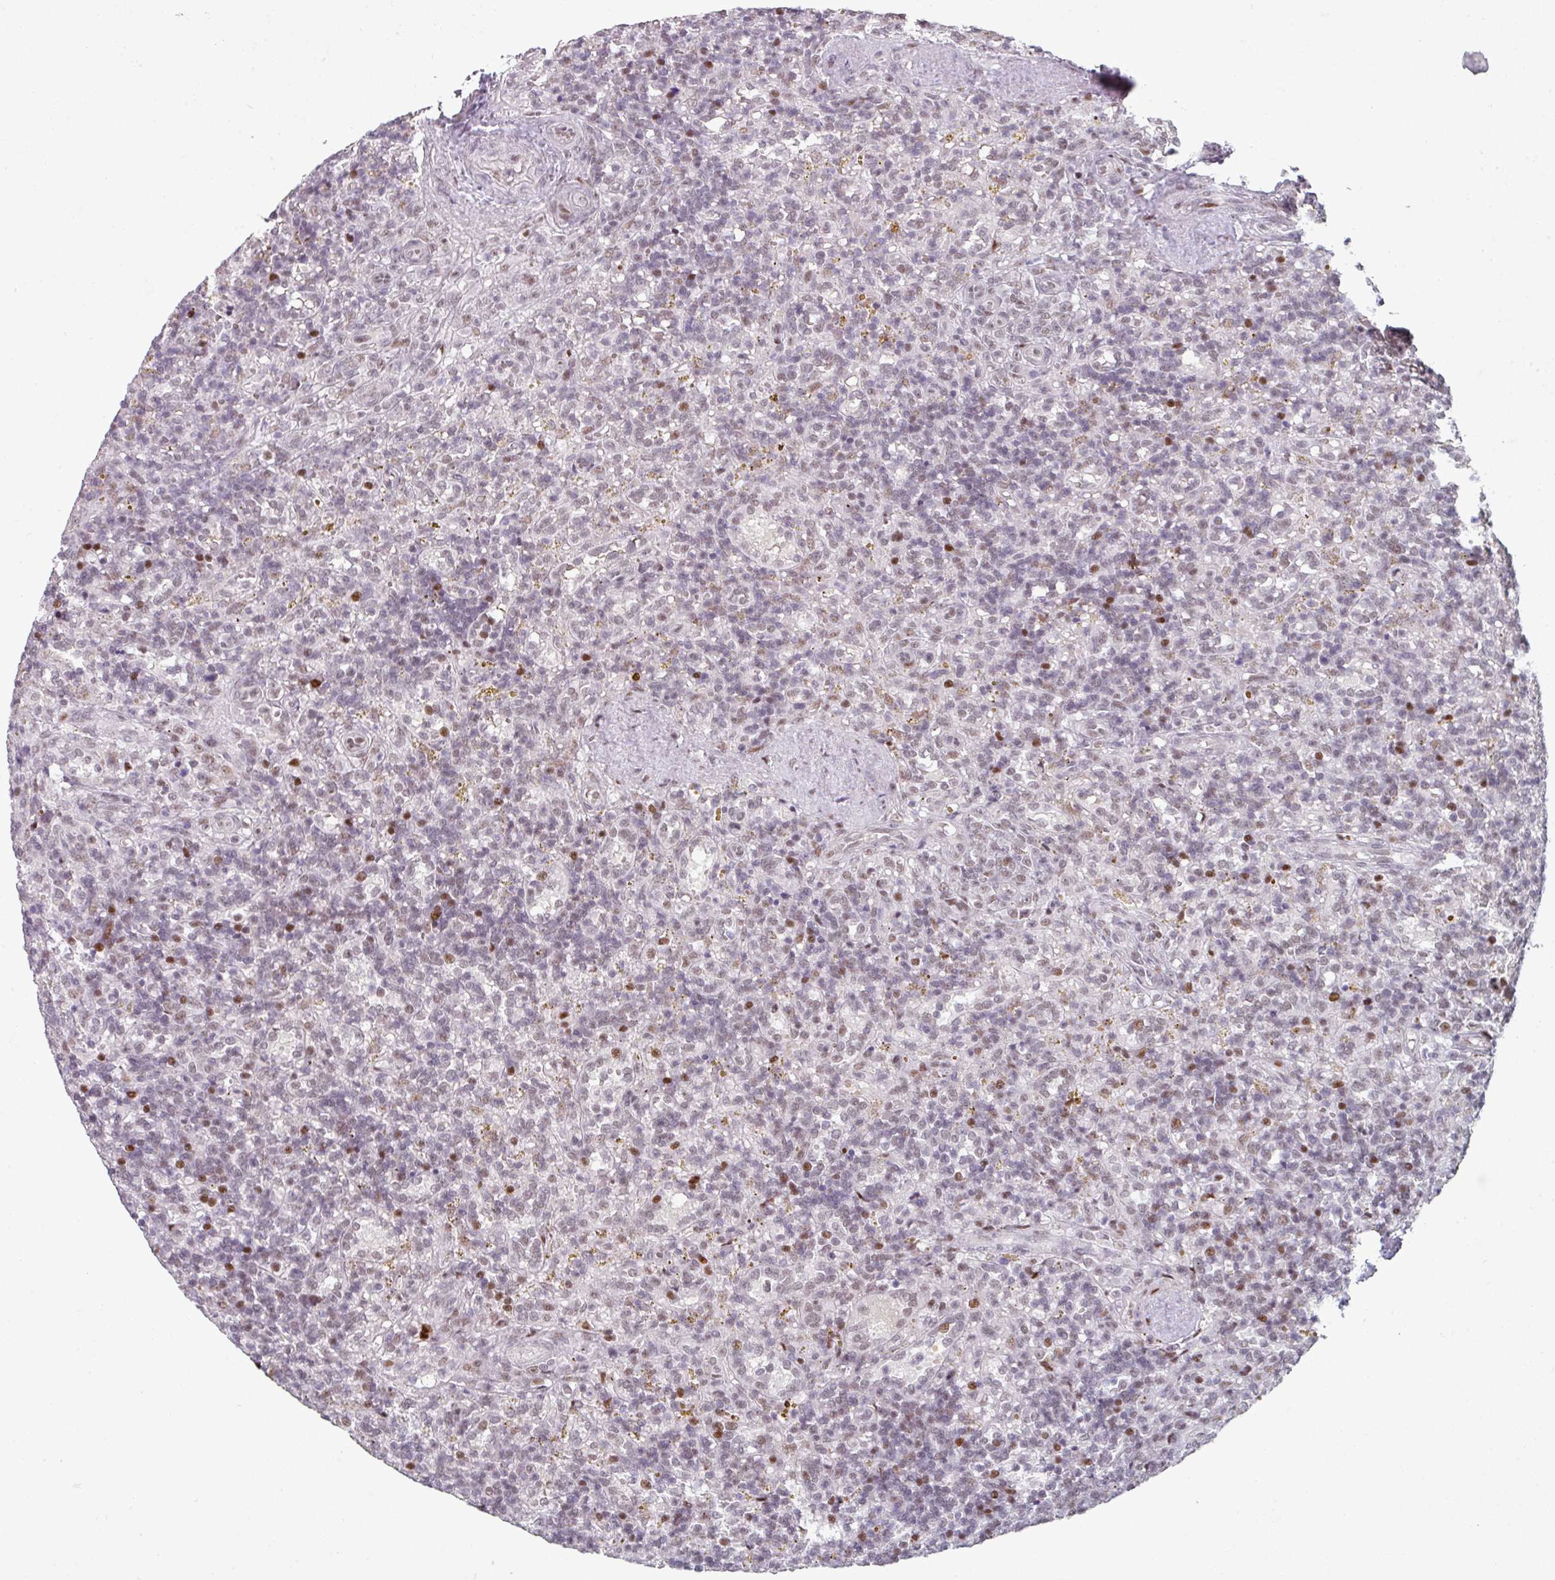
{"staining": {"intensity": "moderate", "quantity": "25%-75%", "location": "nuclear"}, "tissue": "lymphoma", "cell_type": "Tumor cells", "image_type": "cancer", "snomed": [{"axis": "morphology", "description": "Malignant lymphoma, non-Hodgkin's type, Low grade"}, {"axis": "topography", "description": "Spleen"}], "caption": "Immunohistochemical staining of human lymphoma demonstrates medium levels of moderate nuclear protein positivity in approximately 25%-75% of tumor cells.", "gene": "SF3B5", "patient": {"sex": "male", "age": 67}}